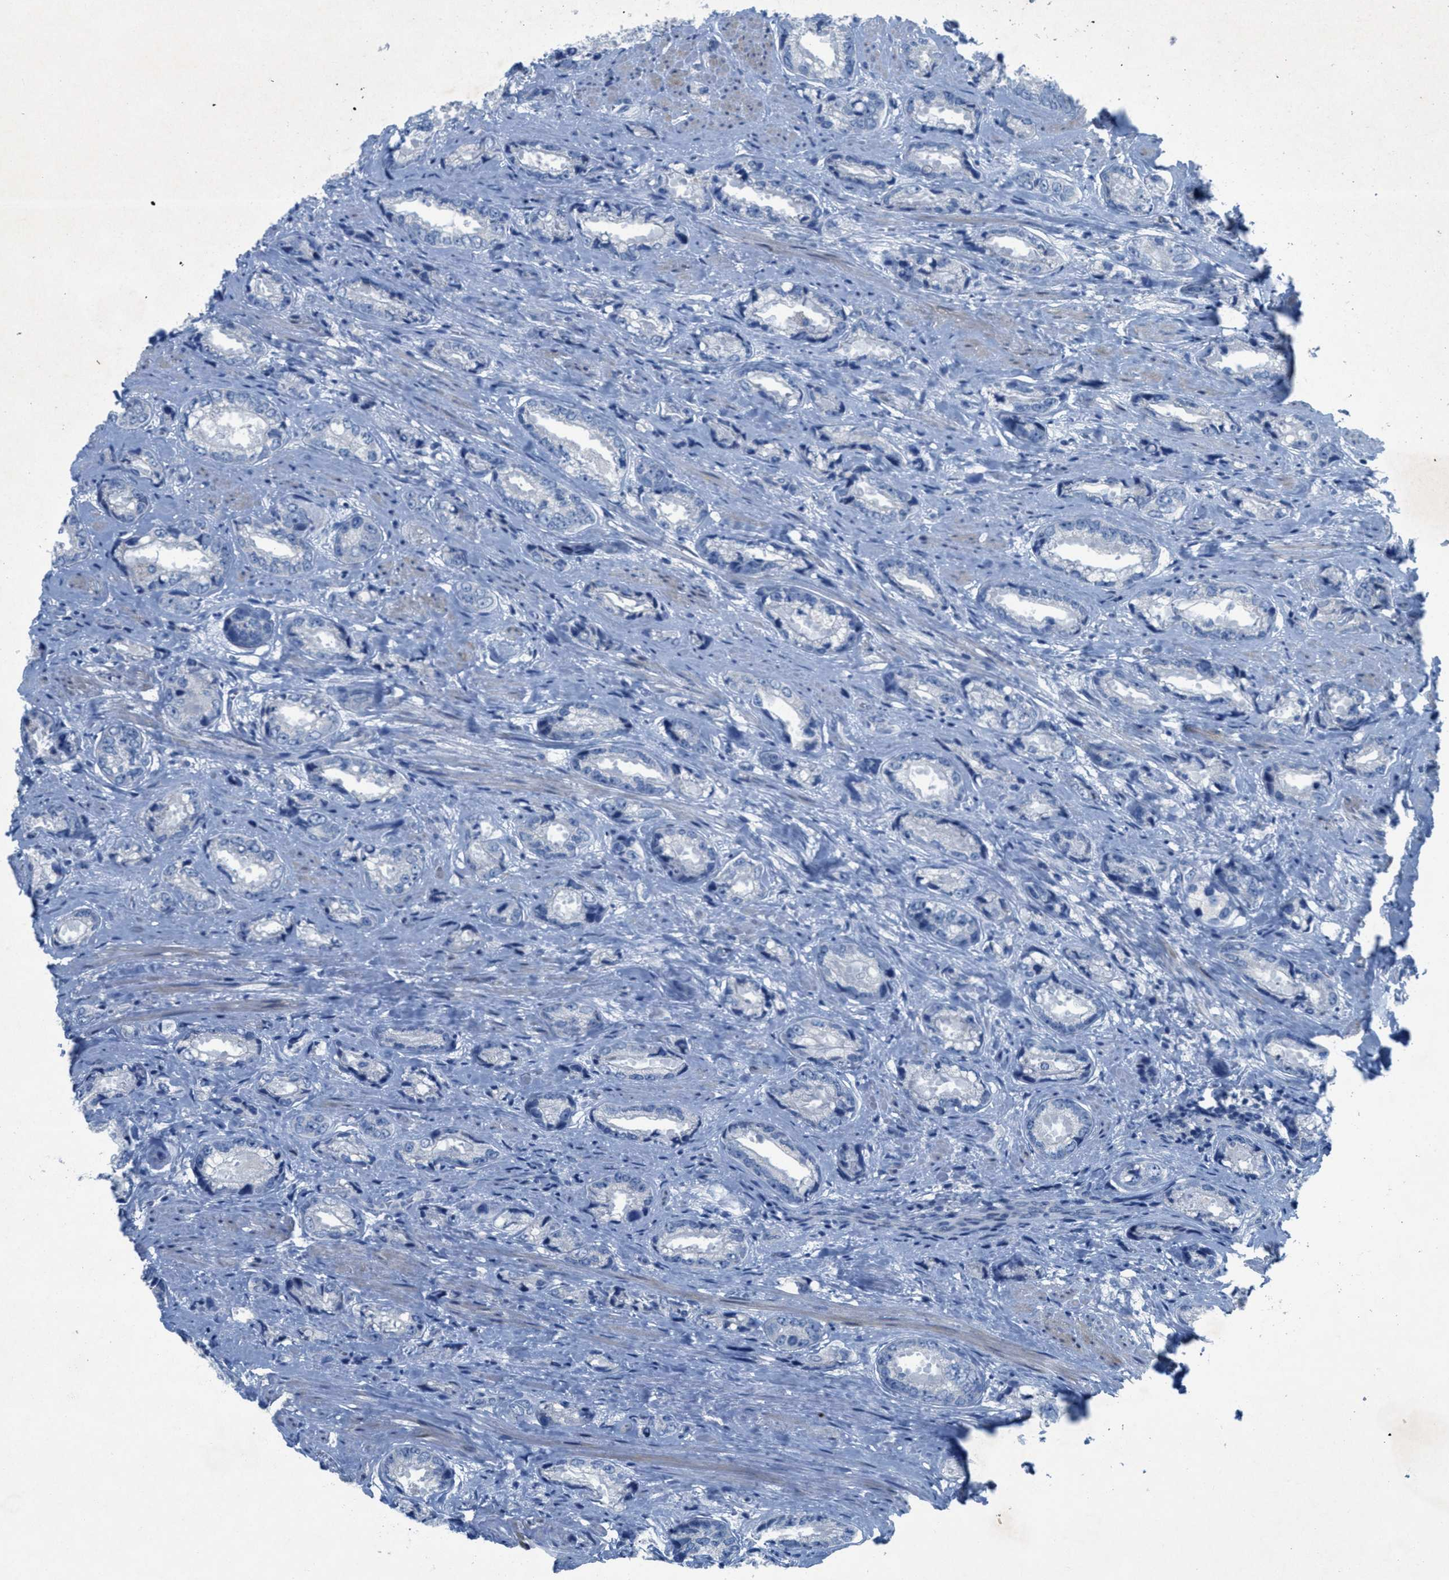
{"staining": {"intensity": "negative", "quantity": "none", "location": "none"}, "tissue": "prostate cancer", "cell_type": "Tumor cells", "image_type": "cancer", "snomed": [{"axis": "morphology", "description": "Adenocarcinoma, High grade"}, {"axis": "topography", "description": "Prostate"}], "caption": "Photomicrograph shows no significant protein expression in tumor cells of high-grade adenocarcinoma (prostate).", "gene": "GALNT17", "patient": {"sex": "male", "age": 61}}